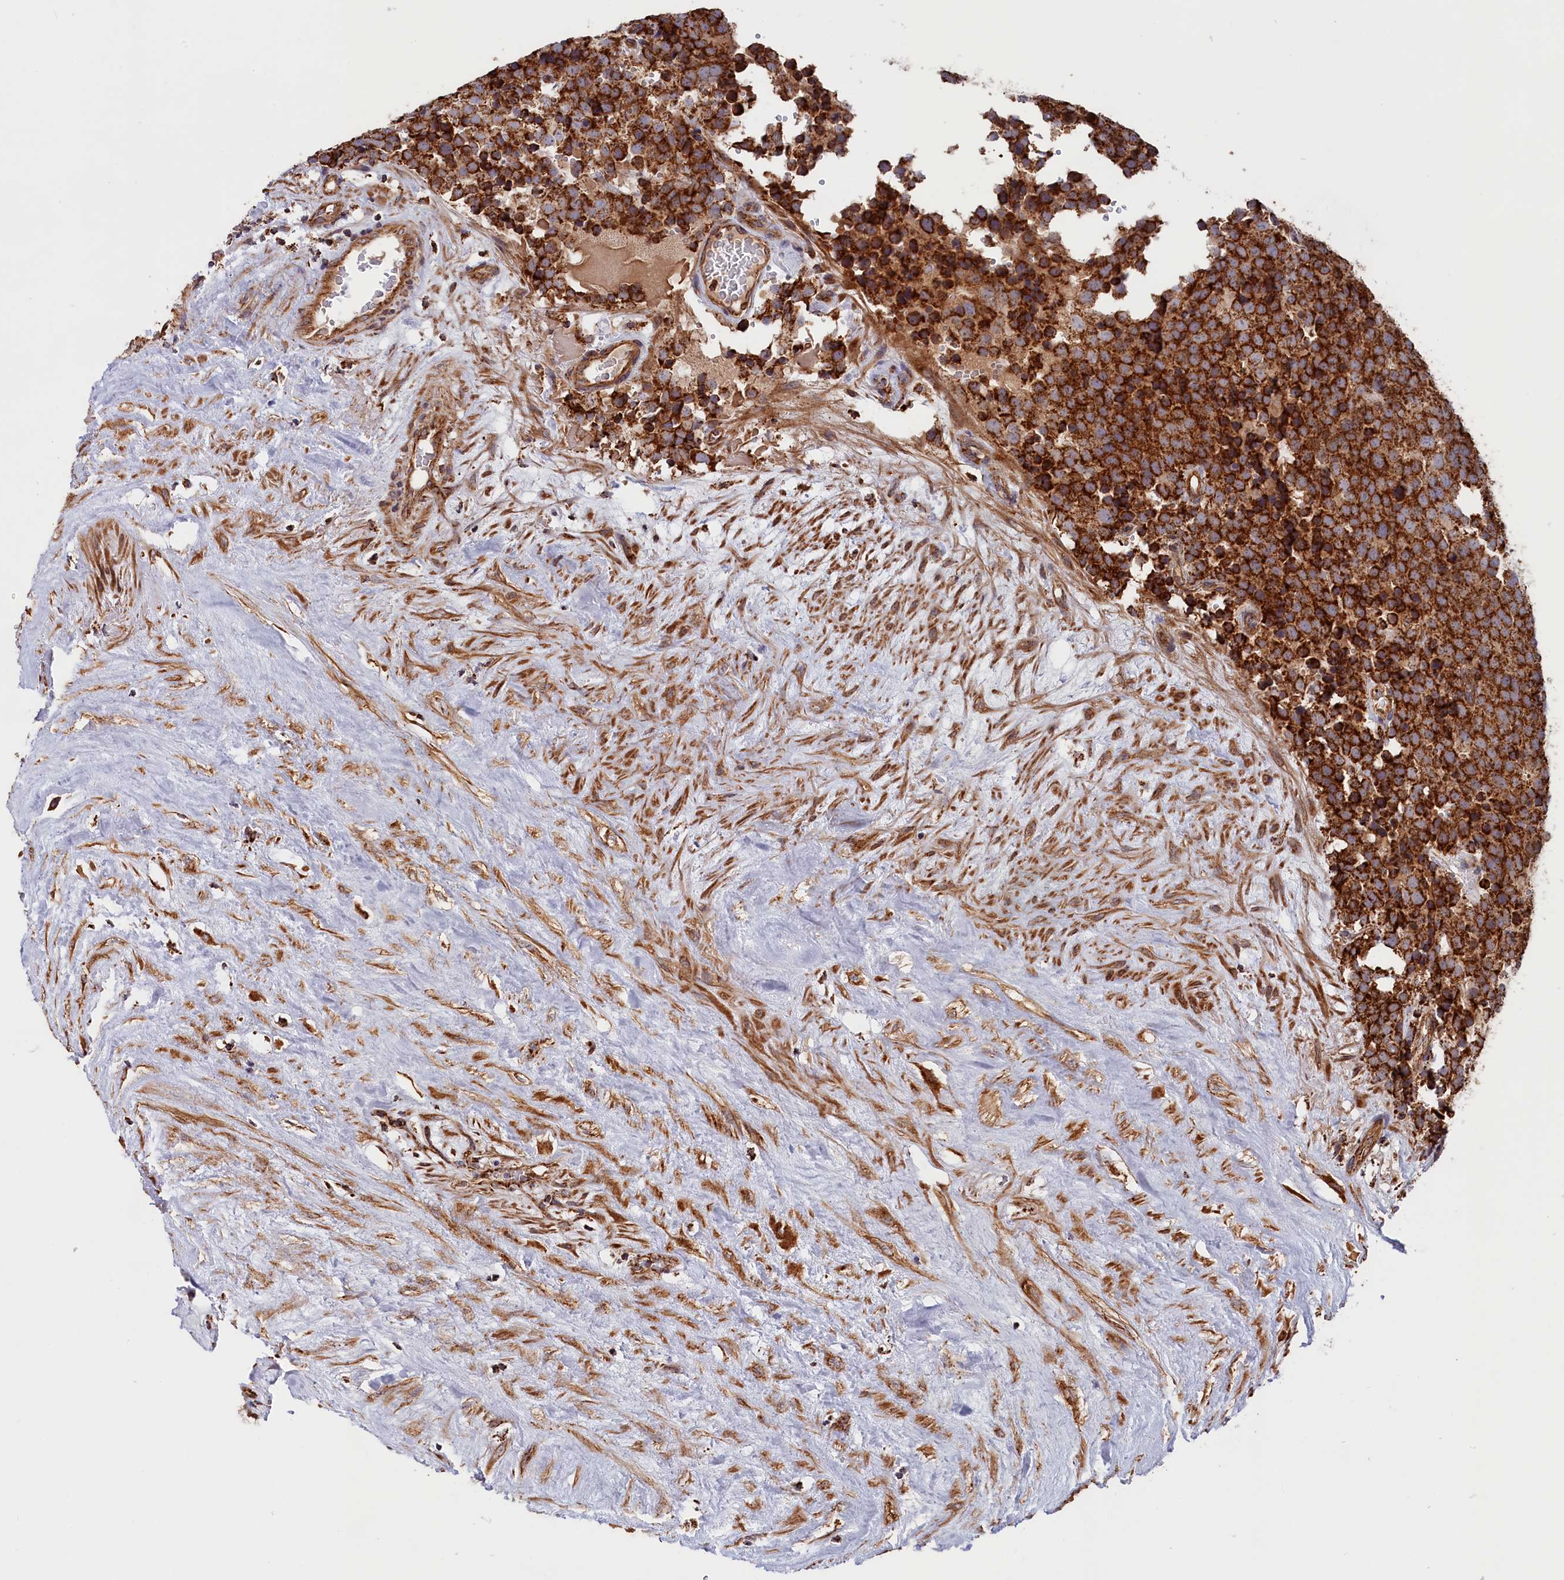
{"staining": {"intensity": "strong", "quantity": ">75%", "location": "cytoplasmic/membranous"}, "tissue": "testis cancer", "cell_type": "Tumor cells", "image_type": "cancer", "snomed": [{"axis": "morphology", "description": "Seminoma, NOS"}, {"axis": "topography", "description": "Testis"}], "caption": "Protein staining of testis seminoma tissue displays strong cytoplasmic/membranous positivity in approximately >75% of tumor cells.", "gene": "MACROD1", "patient": {"sex": "male", "age": 71}}